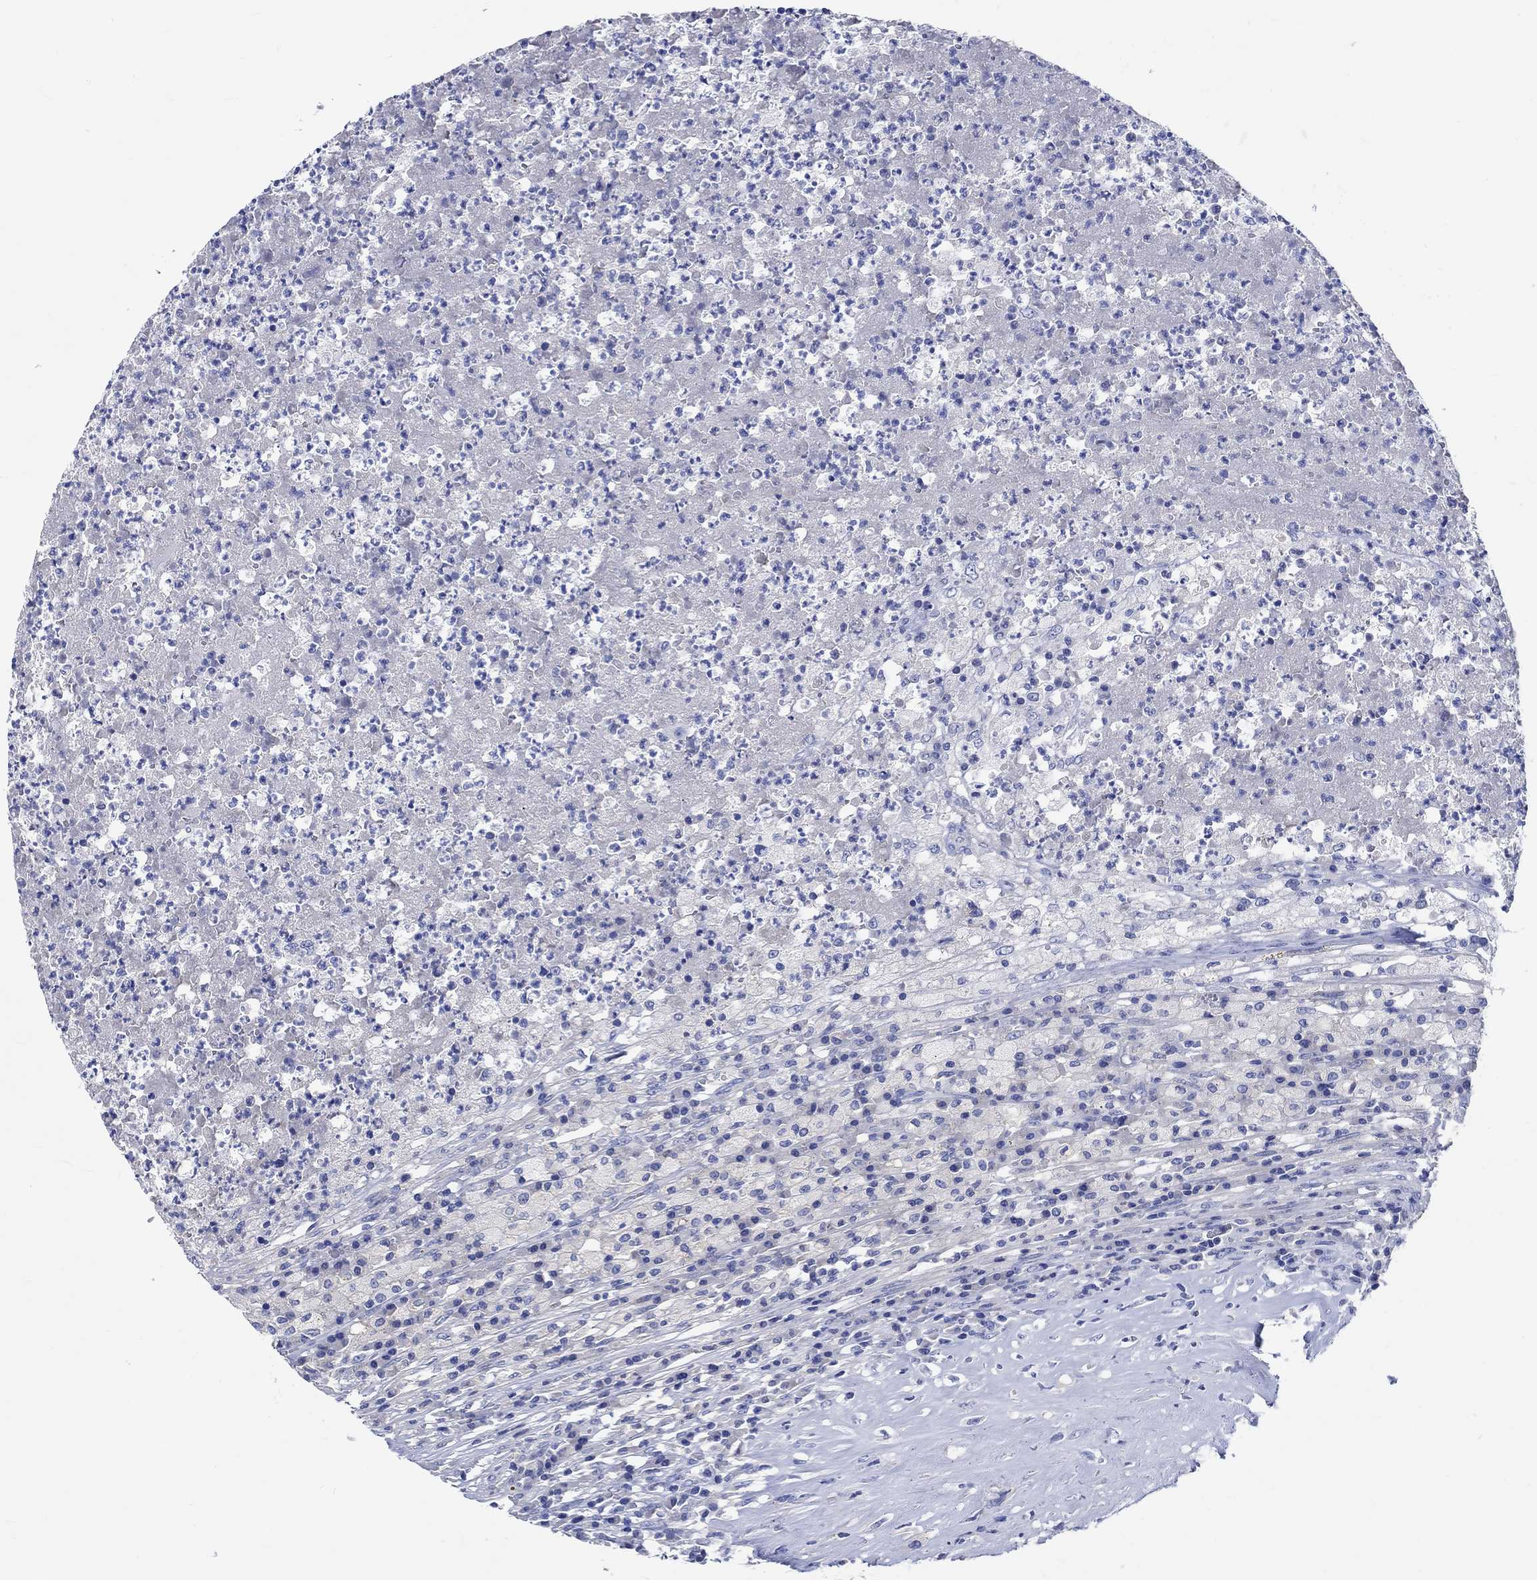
{"staining": {"intensity": "negative", "quantity": "none", "location": "none"}, "tissue": "testis cancer", "cell_type": "Tumor cells", "image_type": "cancer", "snomed": [{"axis": "morphology", "description": "Necrosis, NOS"}, {"axis": "morphology", "description": "Carcinoma, Embryonal, NOS"}, {"axis": "topography", "description": "Testis"}], "caption": "Immunohistochemistry (IHC) image of embryonal carcinoma (testis) stained for a protein (brown), which exhibits no expression in tumor cells.", "gene": "SHISA4", "patient": {"sex": "male", "age": 19}}